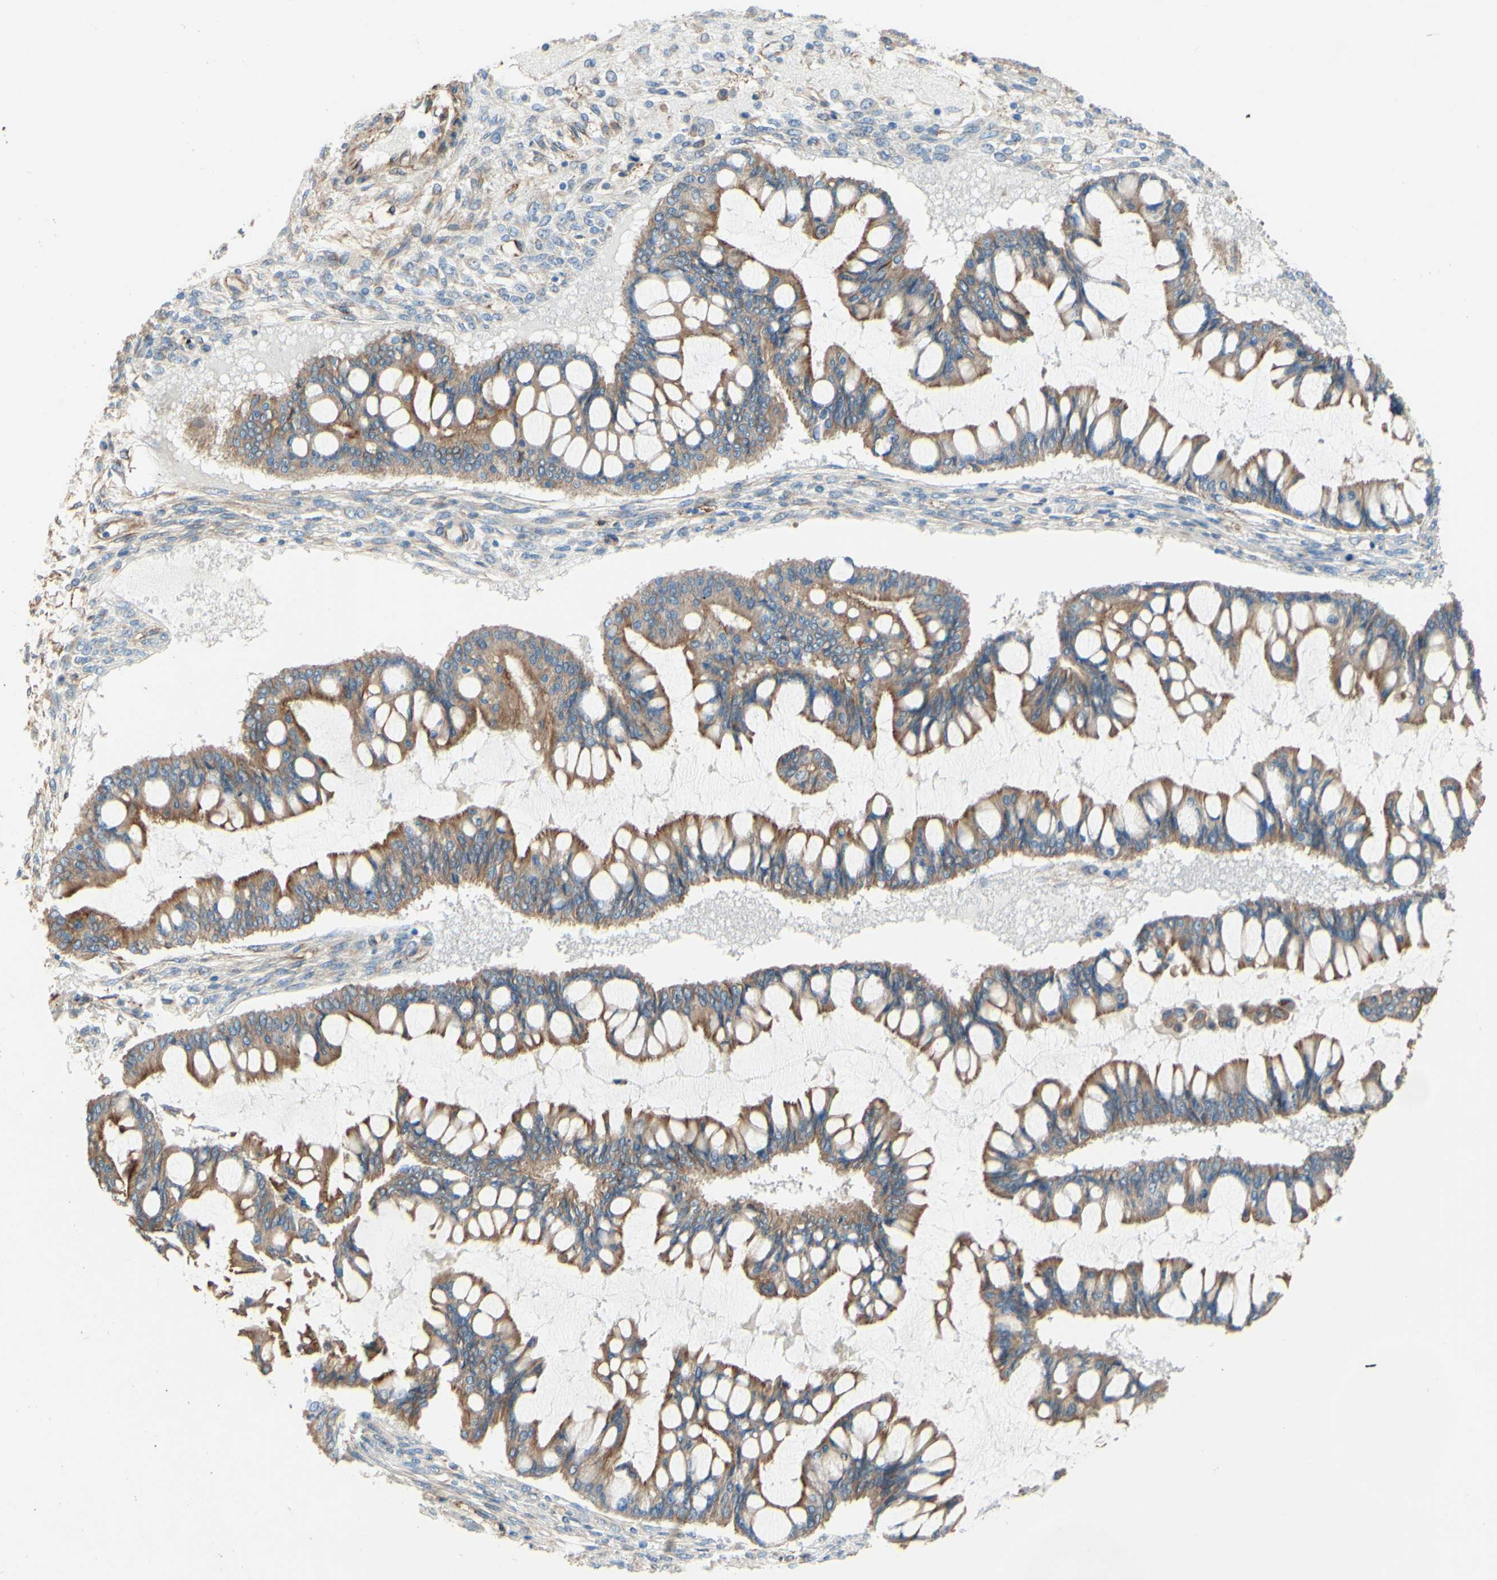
{"staining": {"intensity": "moderate", "quantity": ">75%", "location": "cytoplasmic/membranous"}, "tissue": "ovarian cancer", "cell_type": "Tumor cells", "image_type": "cancer", "snomed": [{"axis": "morphology", "description": "Cystadenocarcinoma, mucinous, NOS"}, {"axis": "topography", "description": "Ovary"}], "caption": "Immunohistochemistry (IHC) of ovarian cancer displays medium levels of moderate cytoplasmic/membranous positivity in approximately >75% of tumor cells.", "gene": "ENDOD1", "patient": {"sex": "female", "age": 73}}